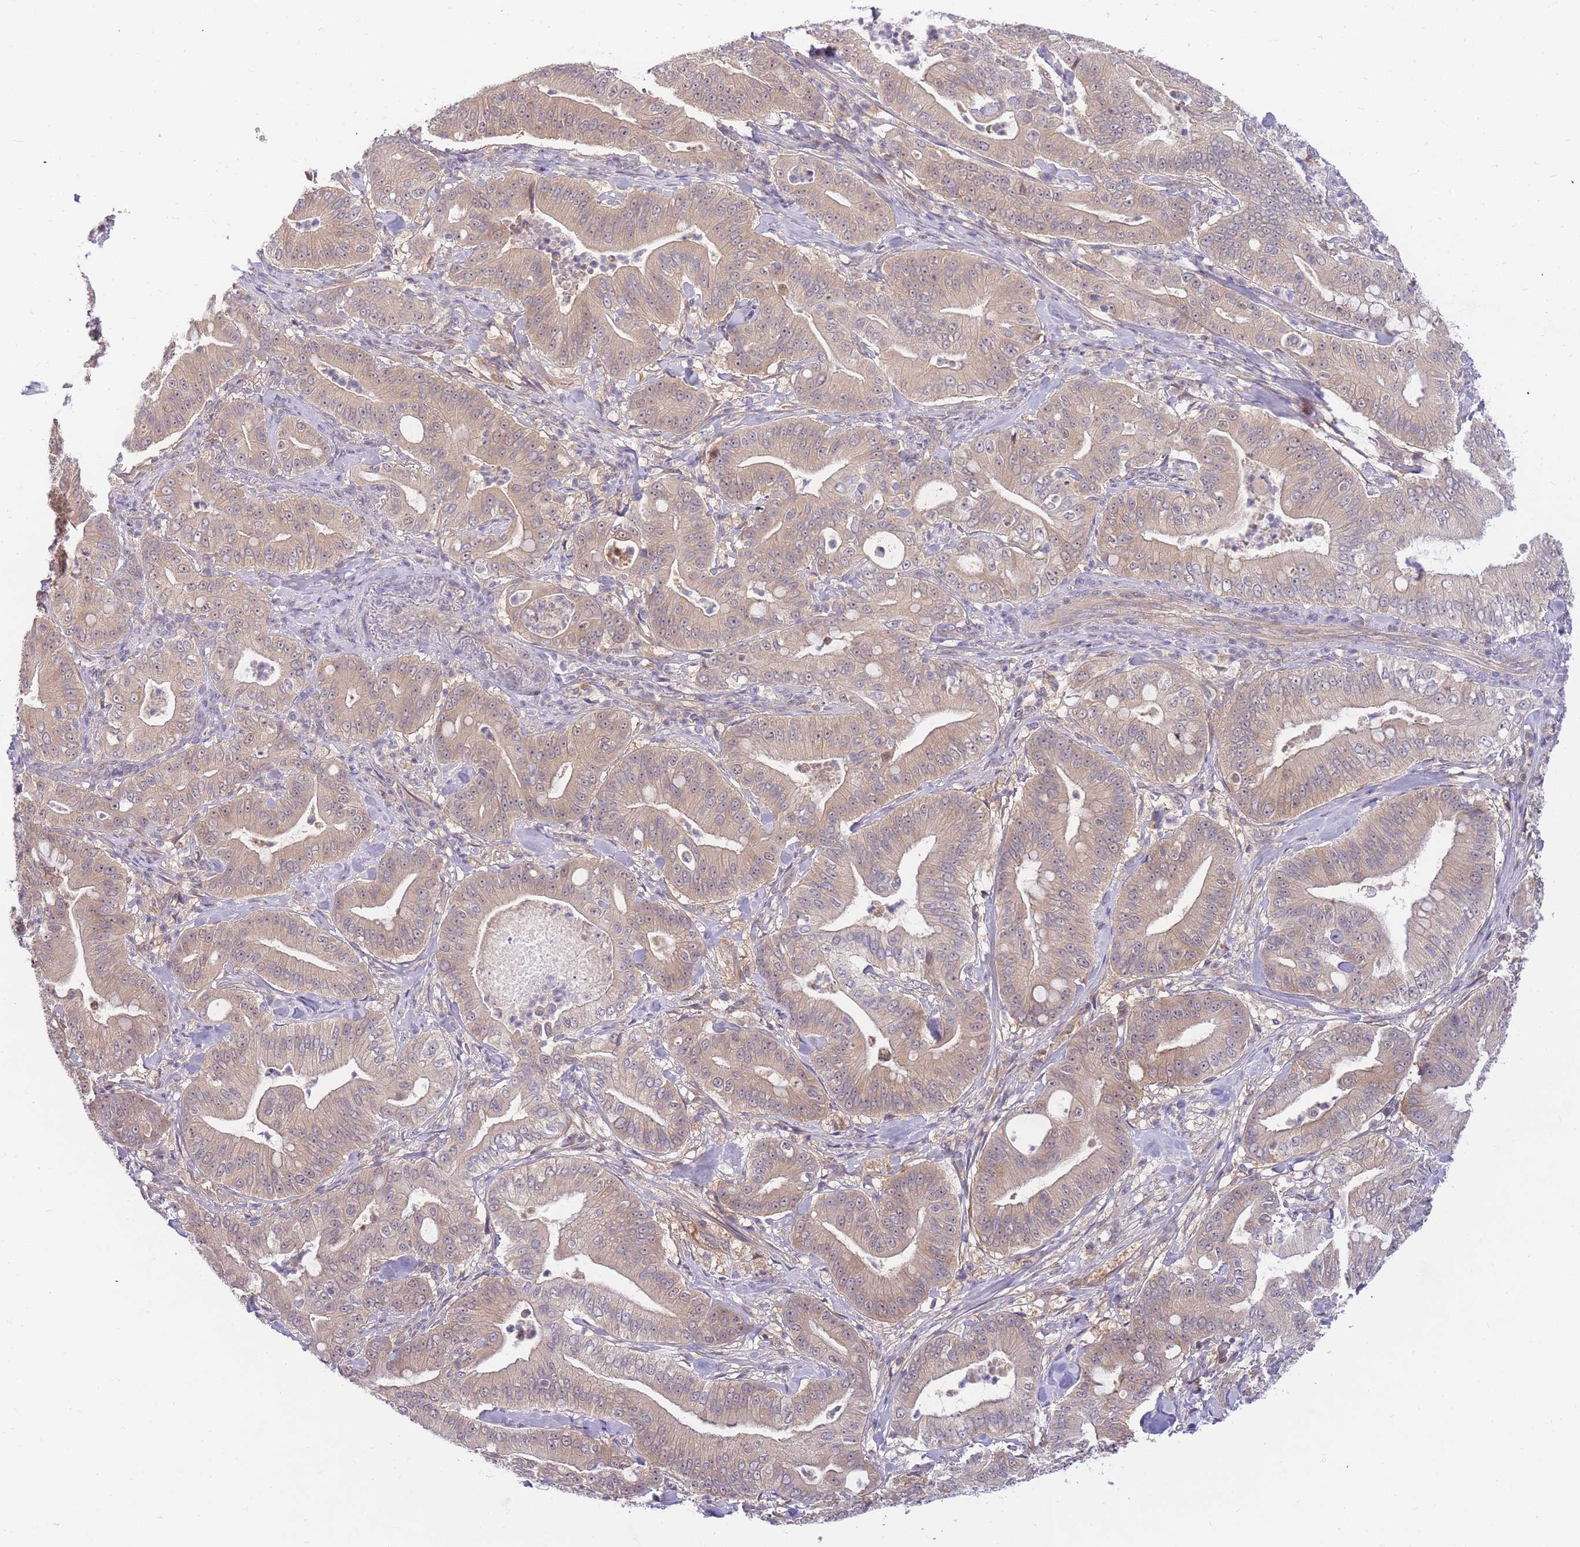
{"staining": {"intensity": "moderate", "quantity": "25%-75%", "location": "cytoplasmic/membranous"}, "tissue": "pancreatic cancer", "cell_type": "Tumor cells", "image_type": "cancer", "snomed": [{"axis": "morphology", "description": "Adenocarcinoma, NOS"}, {"axis": "topography", "description": "Pancreas"}], "caption": "Protein expression by immunohistochemistry displays moderate cytoplasmic/membranous positivity in about 25%-75% of tumor cells in pancreatic cancer (adenocarcinoma).", "gene": "ZNF577", "patient": {"sex": "male", "age": 71}}